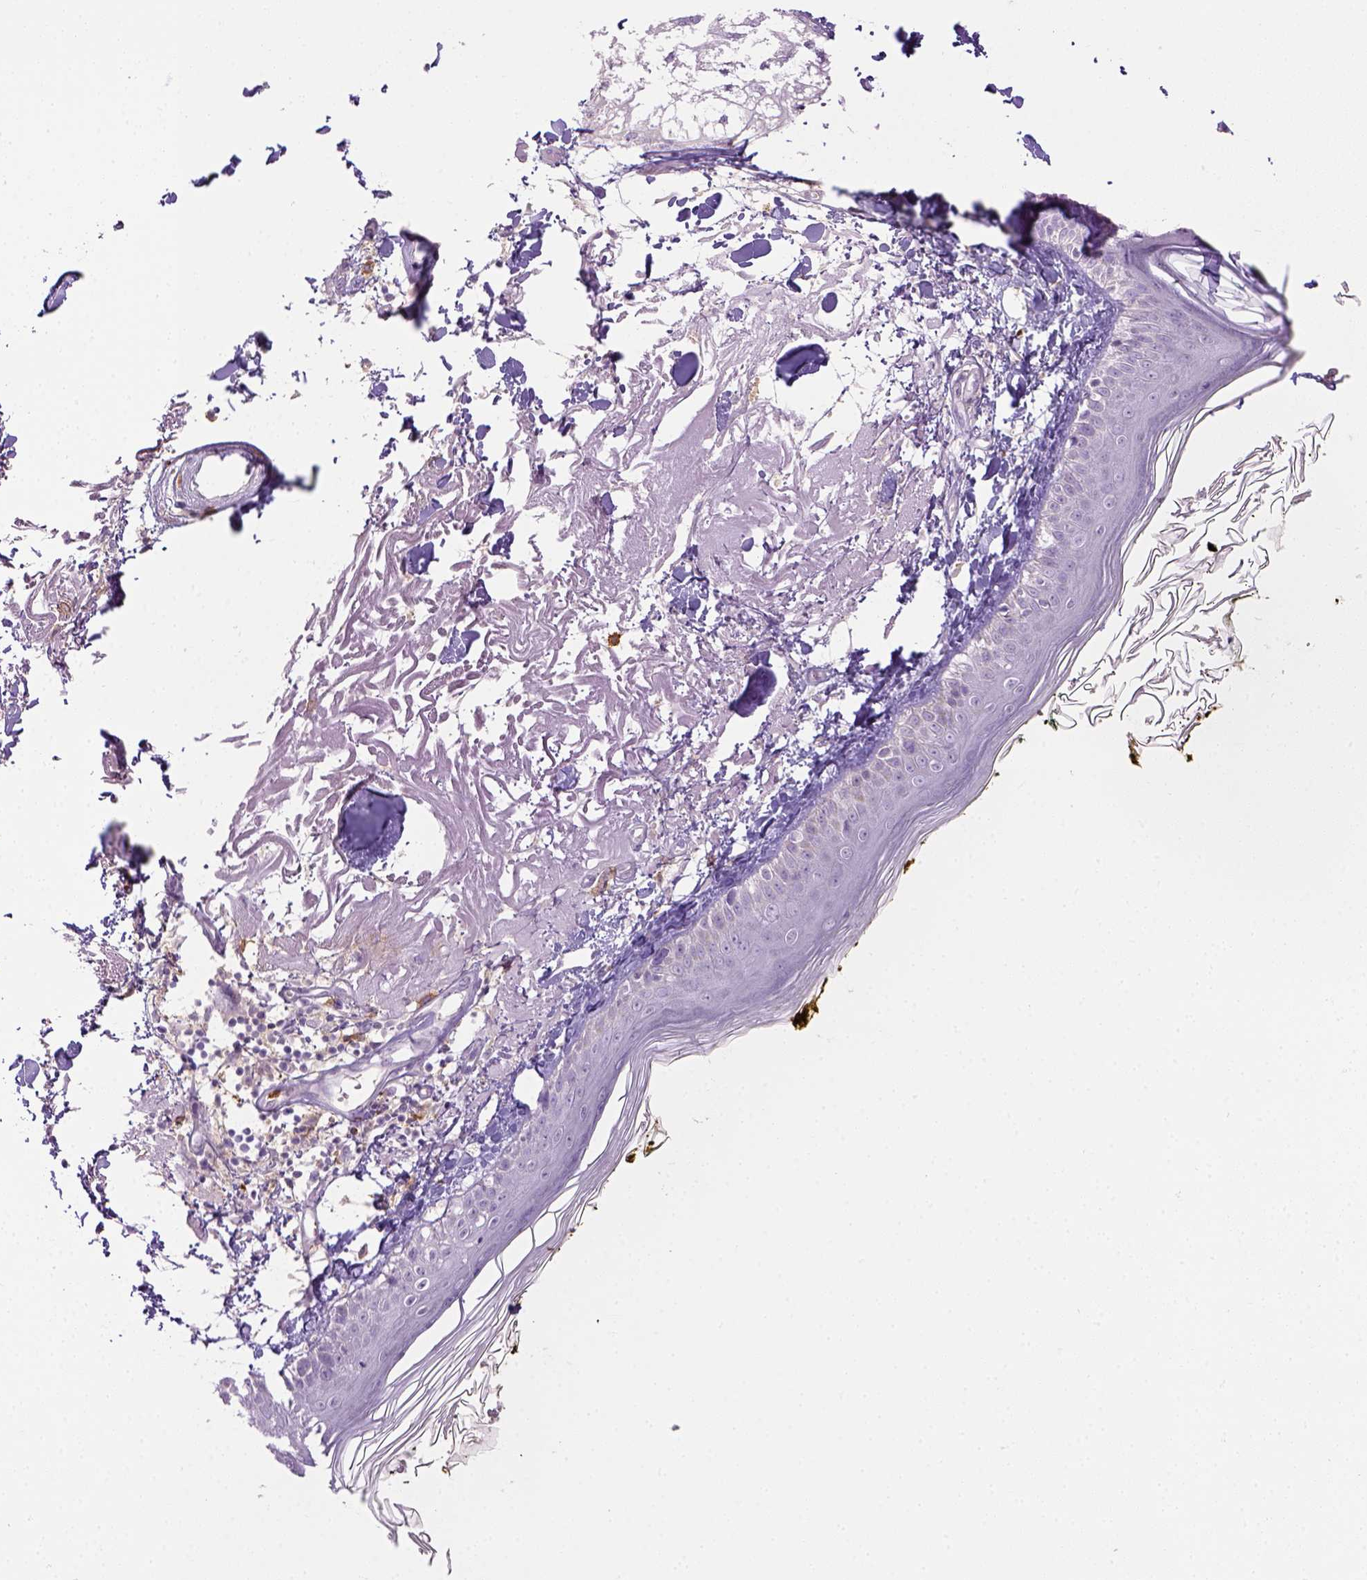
{"staining": {"intensity": "negative", "quantity": "none", "location": "none"}, "tissue": "skin", "cell_type": "Fibroblasts", "image_type": "normal", "snomed": [{"axis": "morphology", "description": "Normal tissue, NOS"}, {"axis": "topography", "description": "Skin"}], "caption": "Image shows no significant protein staining in fibroblasts of unremarkable skin.", "gene": "ITGAM", "patient": {"sex": "male", "age": 76}}